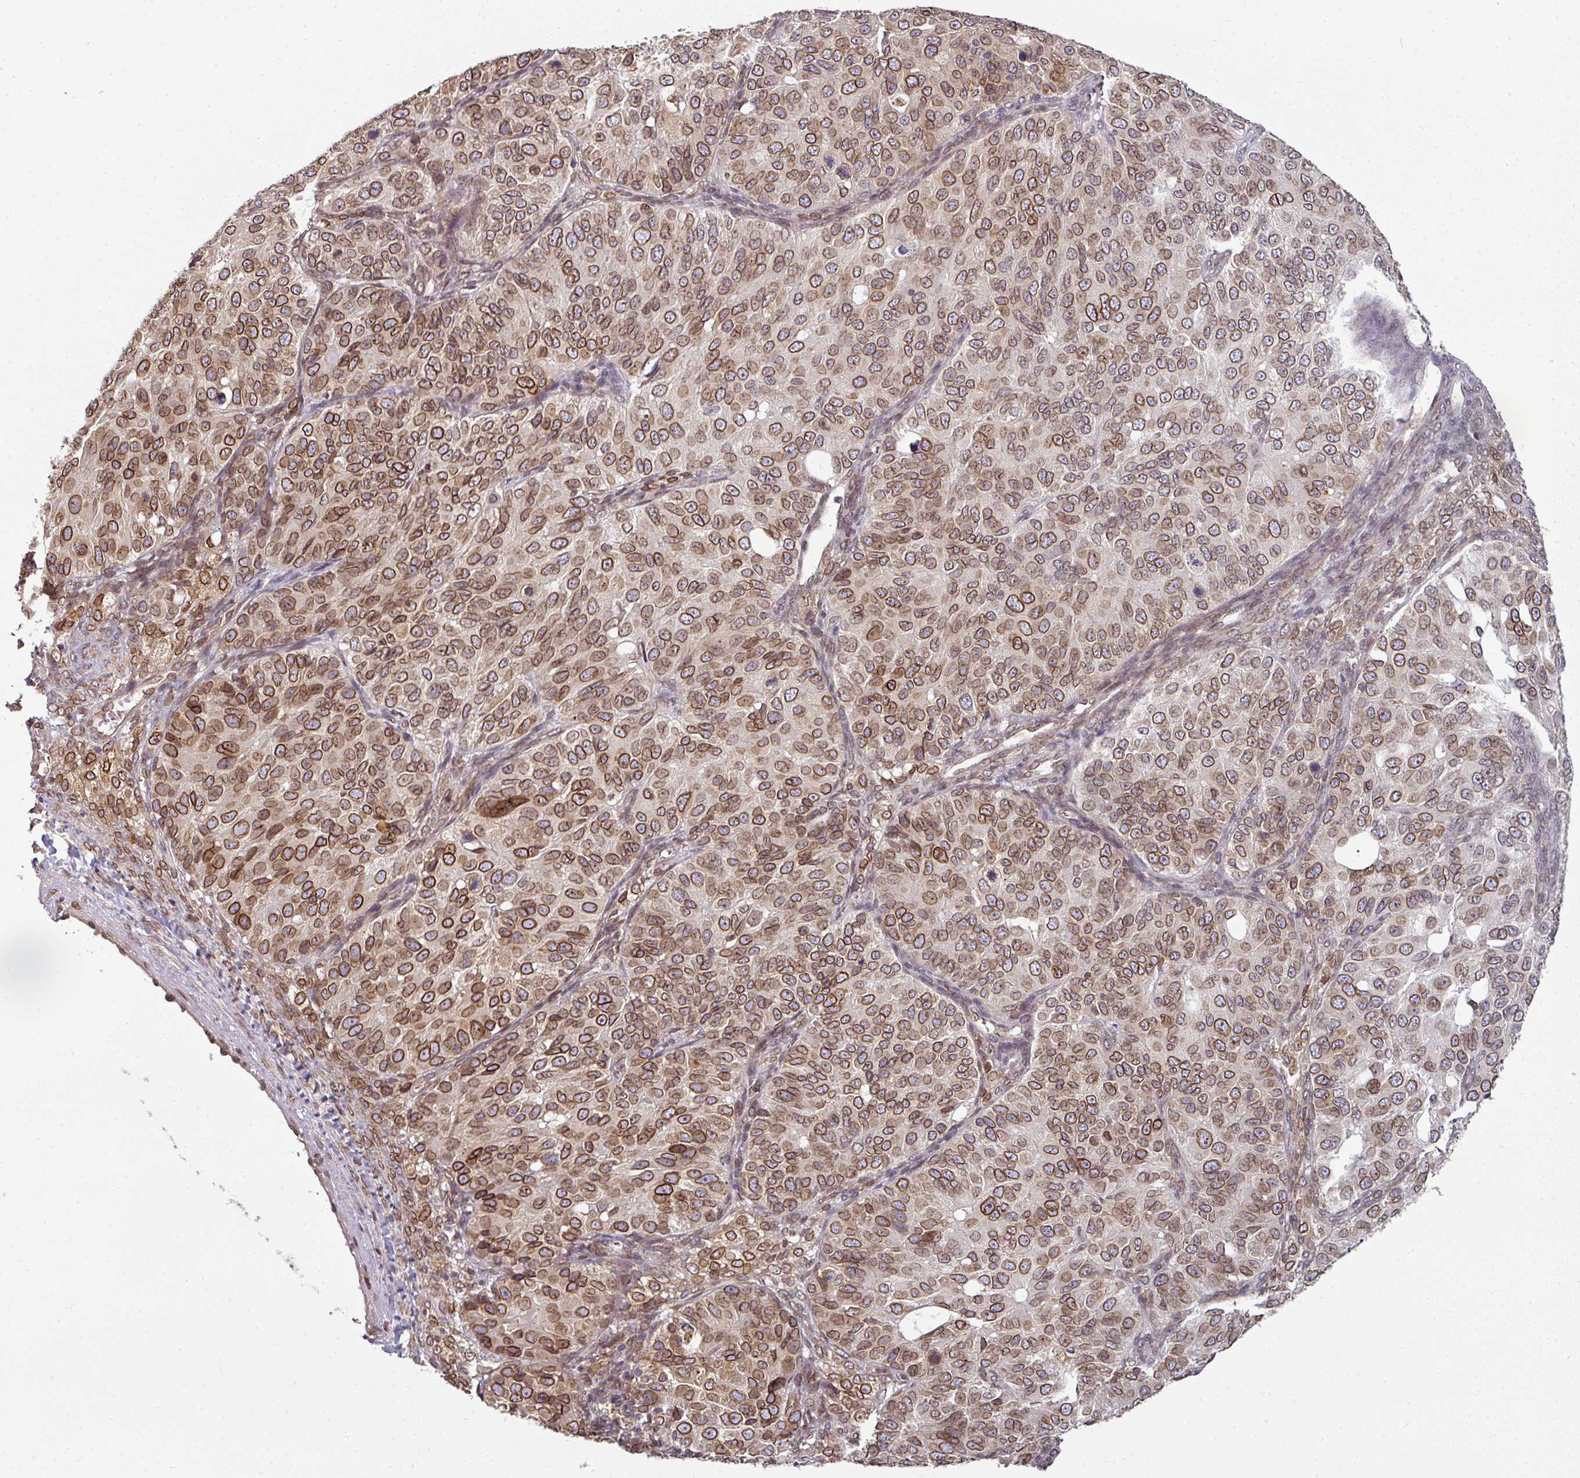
{"staining": {"intensity": "strong", "quantity": ">75%", "location": "cytoplasmic/membranous,nuclear"}, "tissue": "ovarian cancer", "cell_type": "Tumor cells", "image_type": "cancer", "snomed": [{"axis": "morphology", "description": "Carcinoma, endometroid"}, {"axis": "topography", "description": "Ovary"}], "caption": "Strong cytoplasmic/membranous and nuclear expression for a protein is seen in about >75% of tumor cells of ovarian cancer (endometroid carcinoma) using immunohistochemistry (IHC).", "gene": "RANGAP1", "patient": {"sex": "female", "age": 51}}